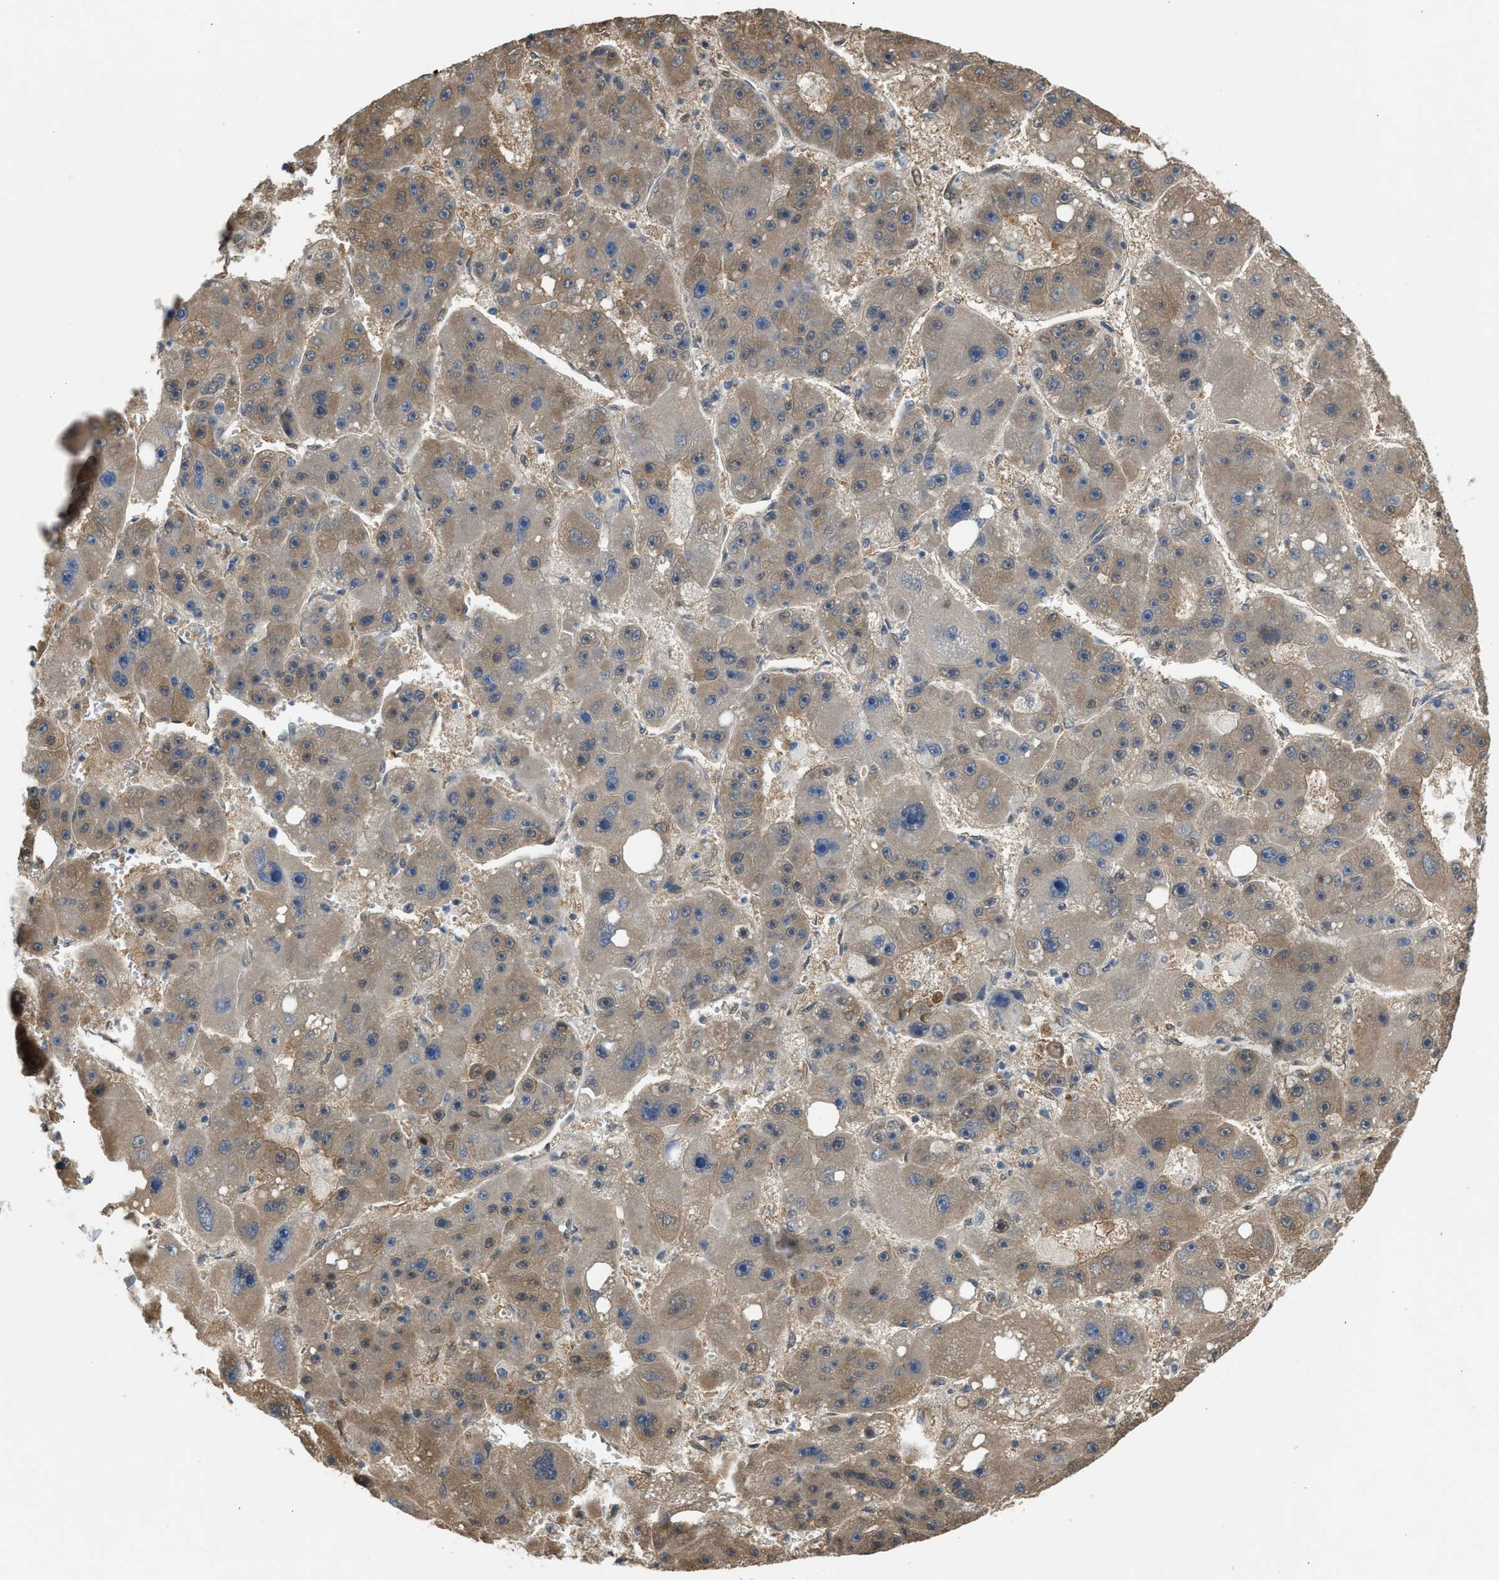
{"staining": {"intensity": "weak", "quantity": ">75%", "location": "cytoplasmic/membranous"}, "tissue": "liver cancer", "cell_type": "Tumor cells", "image_type": "cancer", "snomed": [{"axis": "morphology", "description": "Carcinoma, Hepatocellular, NOS"}, {"axis": "topography", "description": "Liver"}], "caption": "Immunohistochemistry (IHC) of human liver cancer displays low levels of weak cytoplasmic/membranous staining in approximately >75% of tumor cells.", "gene": "BAG3", "patient": {"sex": "female", "age": 61}}